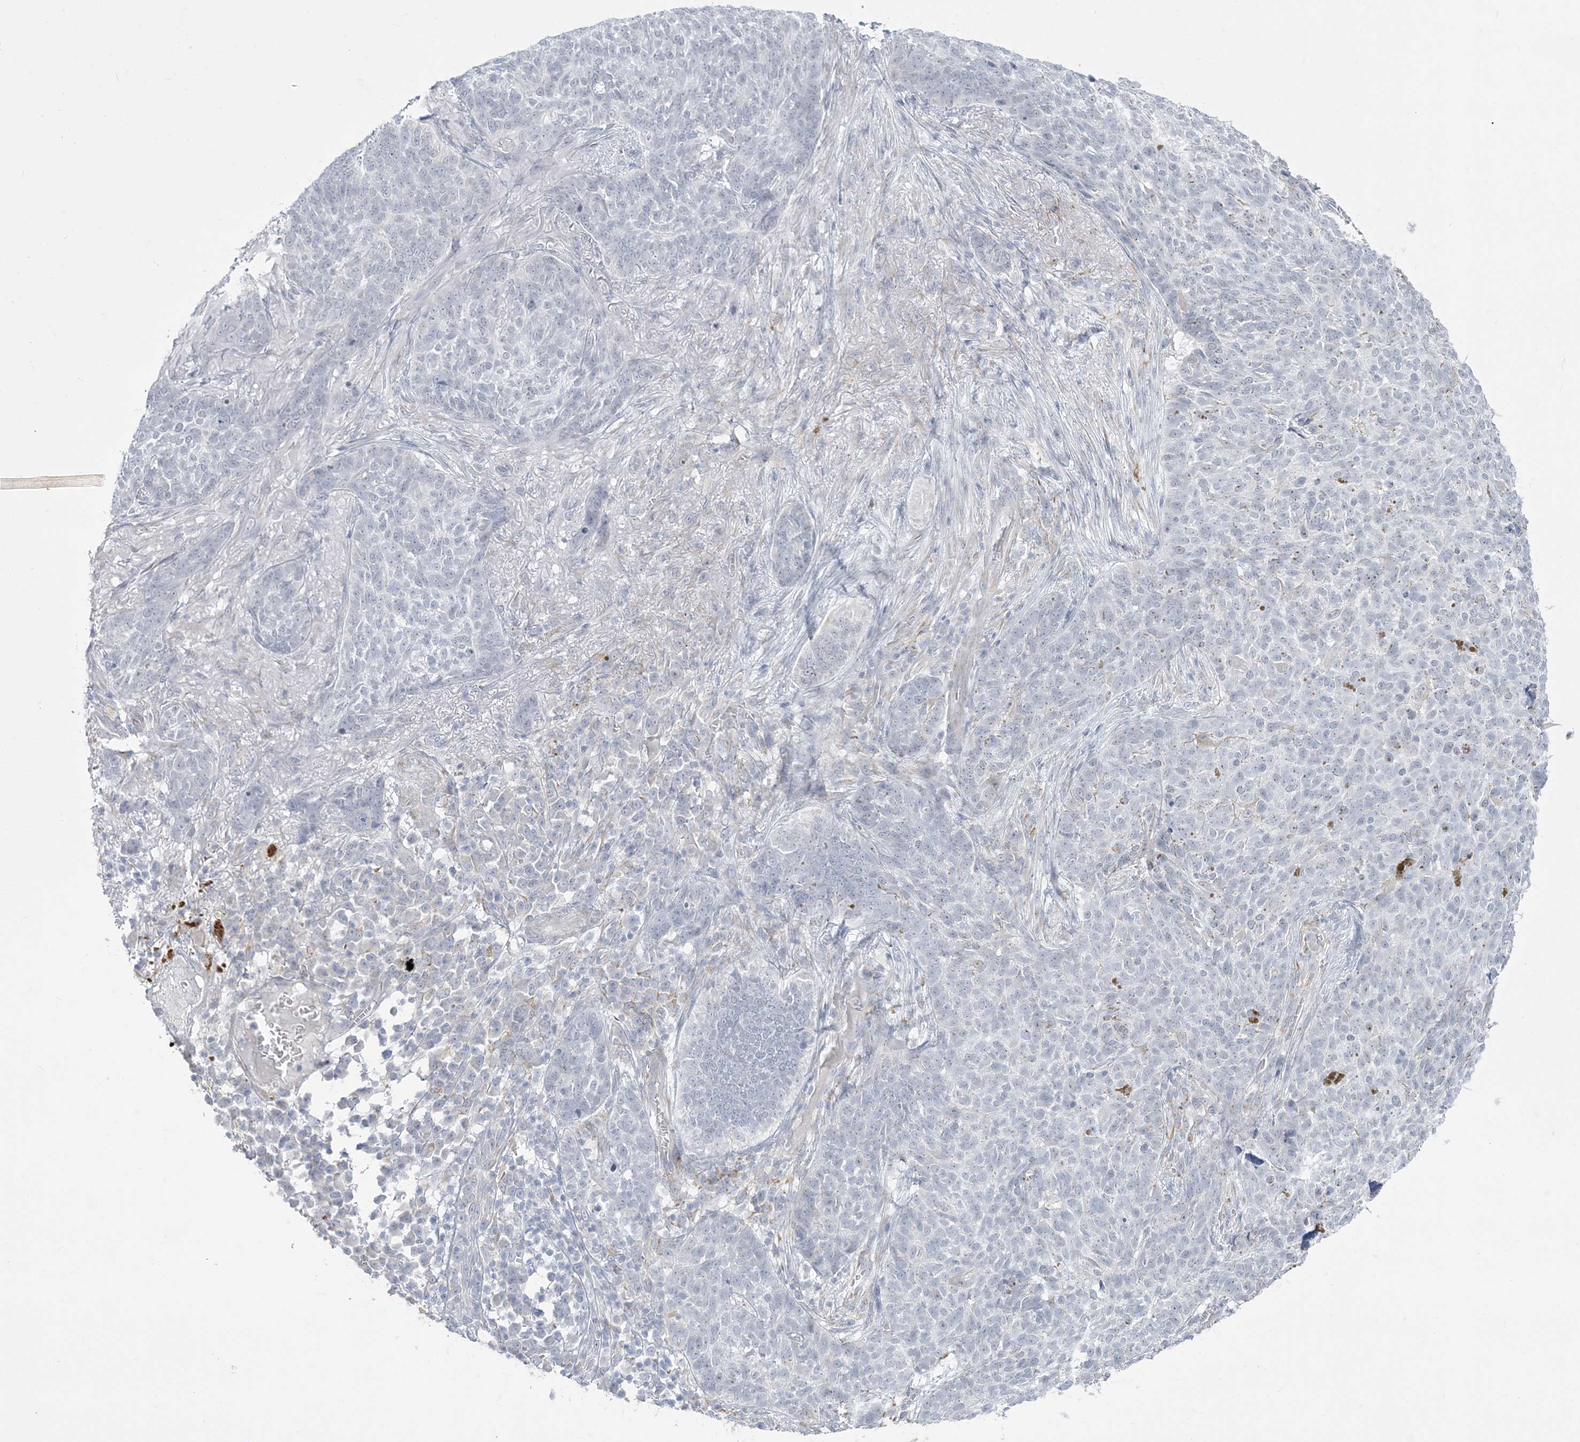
{"staining": {"intensity": "negative", "quantity": "none", "location": "none"}, "tissue": "skin cancer", "cell_type": "Tumor cells", "image_type": "cancer", "snomed": [{"axis": "morphology", "description": "Basal cell carcinoma"}, {"axis": "topography", "description": "Skin"}], "caption": "DAB immunohistochemical staining of human skin cancer (basal cell carcinoma) shows no significant positivity in tumor cells.", "gene": "ZC3H6", "patient": {"sex": "male", "age": 85}}